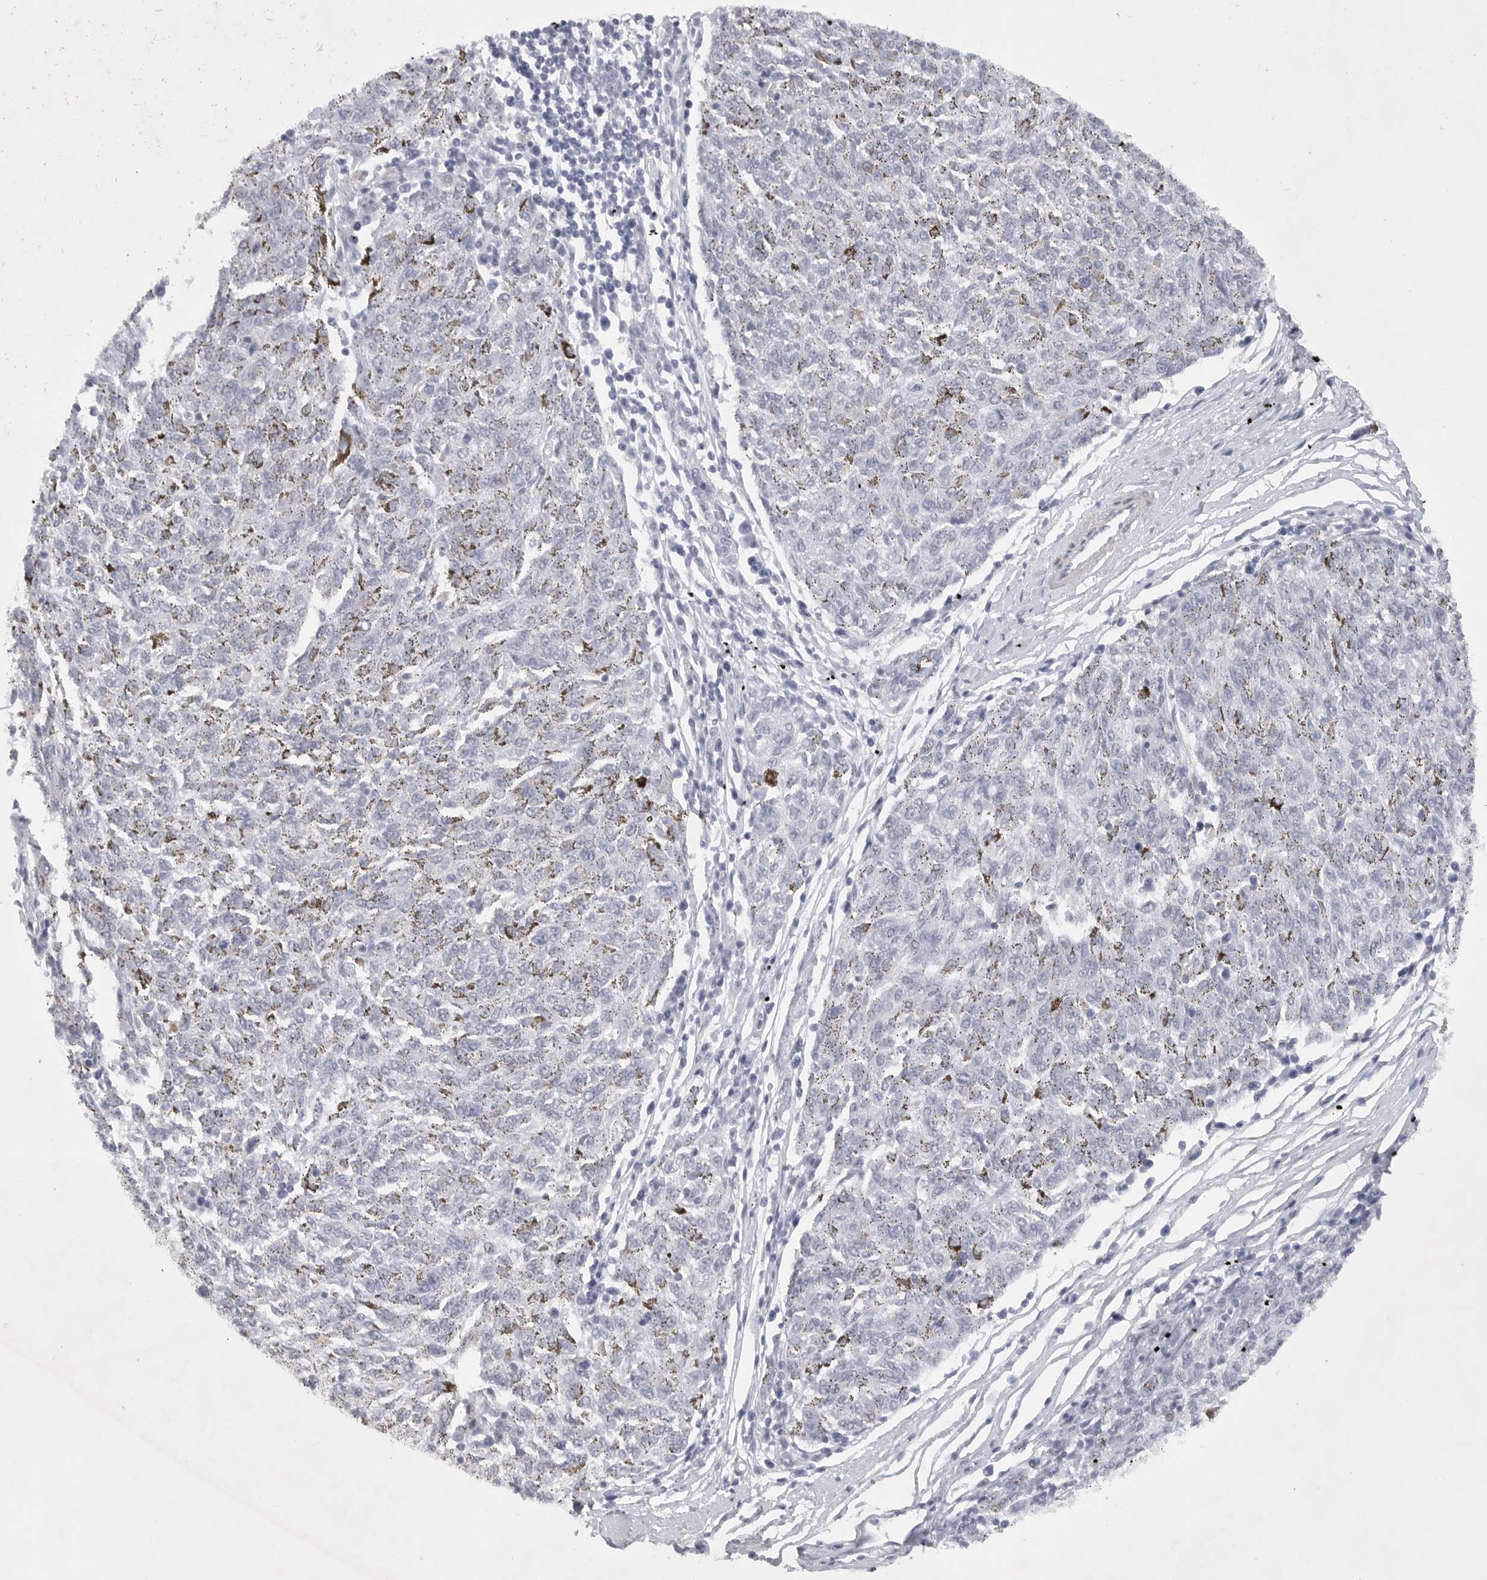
{"staining": {"intensity": "negative", "quantity": "none", "location": "none"}, "tissue": "melanoma", "cell_type": "Tumor cells", "image_type": "cancer", "snomed": [{"axis": "morphology", "description": "Malignant melanoma, NOS"}, {"axis": "topography", "description": "Skin"}], "caption": "This micrograph is of malignant melanoma stained with immunohistochemistry to label a protein in brown with the nuclei are counter-stained blue. There is no expression in tumor cells.", "gene": "TNR", "patient": {"sex": "female", "age": 72}}